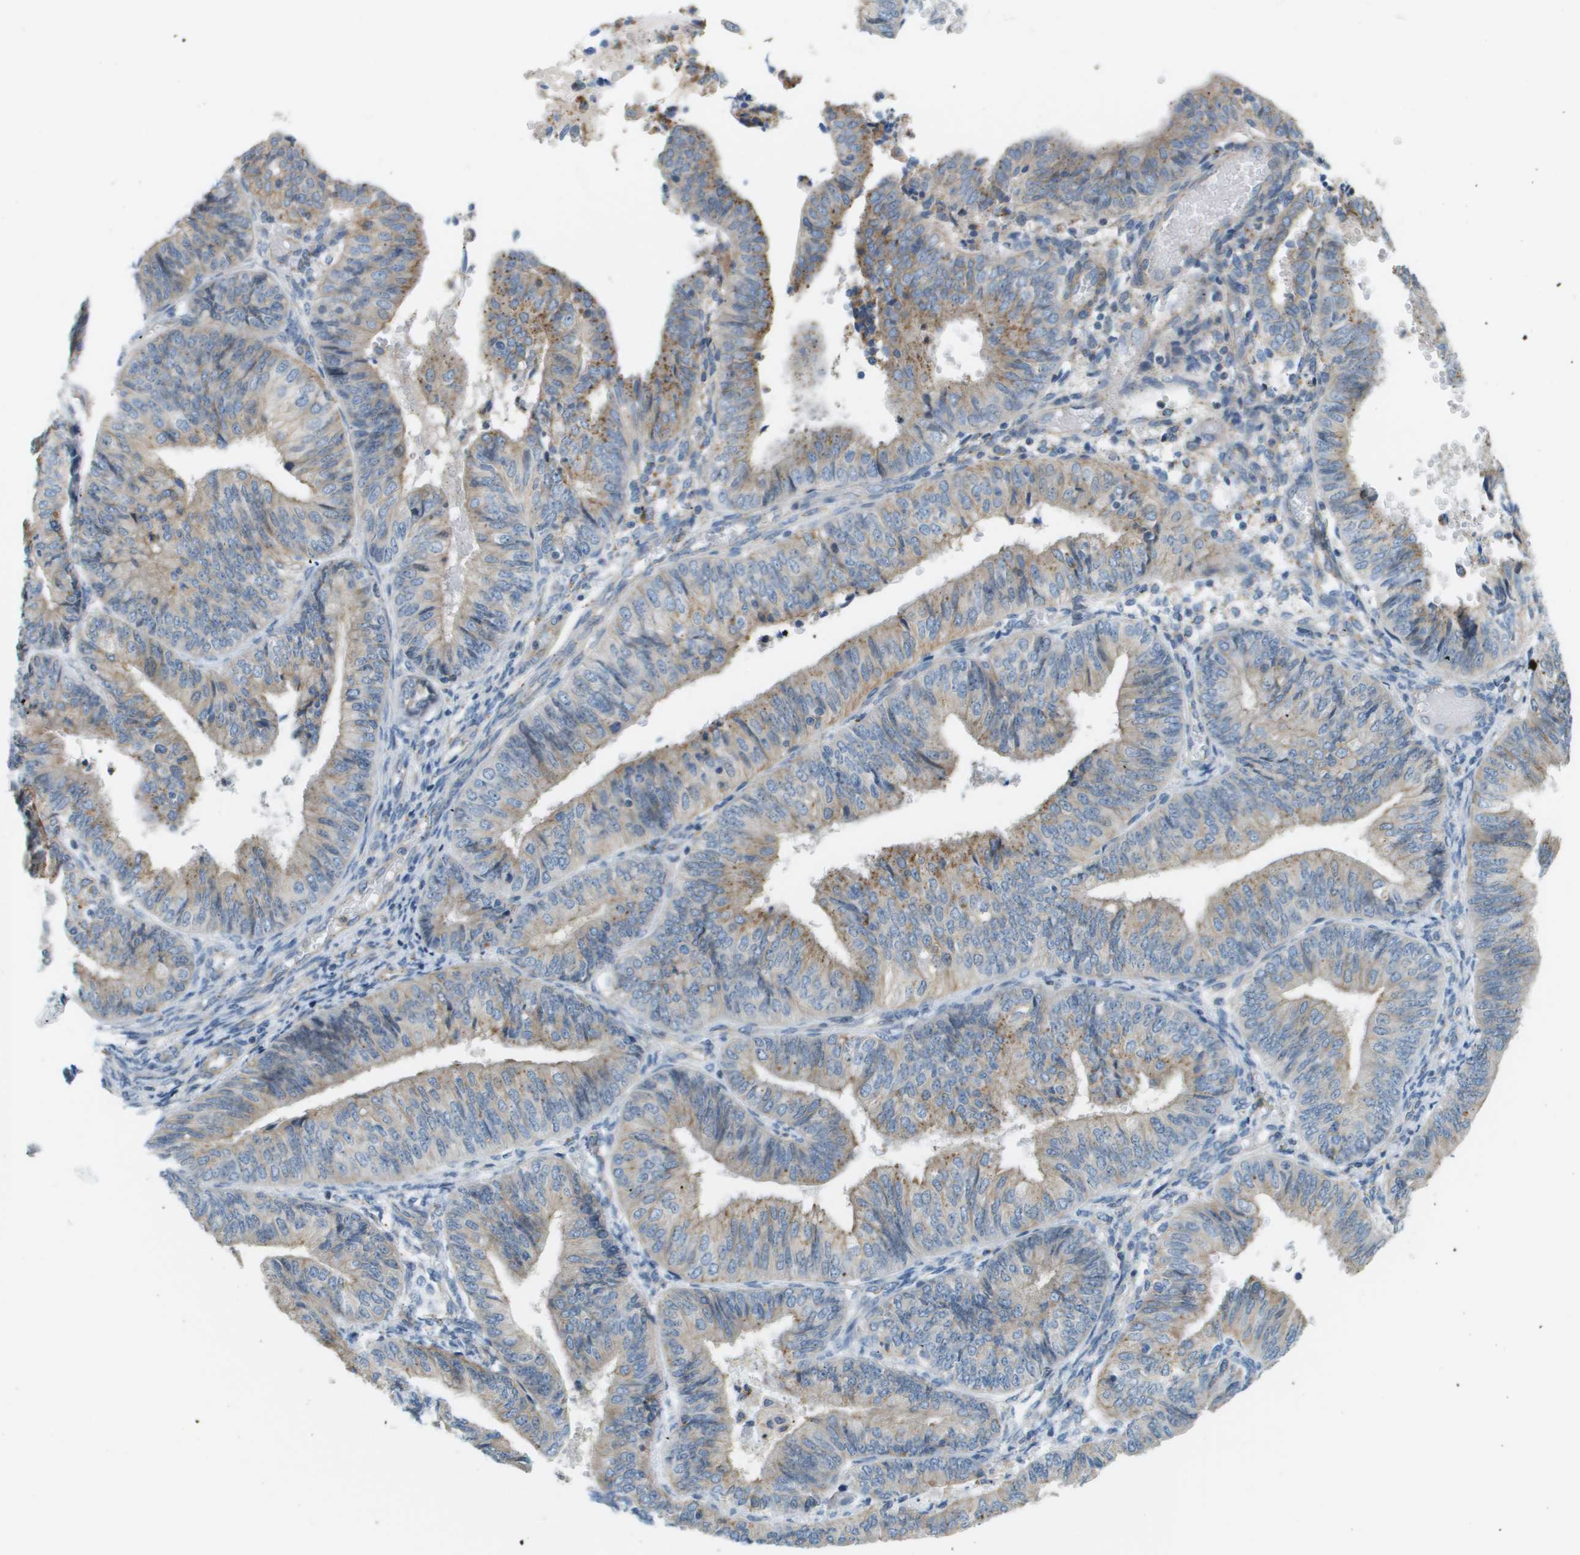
{"staining": {"intensity": "weak", "quantity": "25%-75%", "location": "cytoplasmic/membranous"}, "tissue": "endometrial cancer", "cell_type": "Tumor cells", "image_type": "cancer", "snomed": [{"axis": "morphology", "description": "Adenocarcinoma, NOS"}, {"axis": "topography", "description": "Endometrium"}], "caption": "A brown stain shows weak cytoplasmic/membranous positivity of a protein in endometrial cancer (adenocarcinoma) tumor cells.", "gene": "MYH11", "patient": {"sex": "female", "age": 58}}